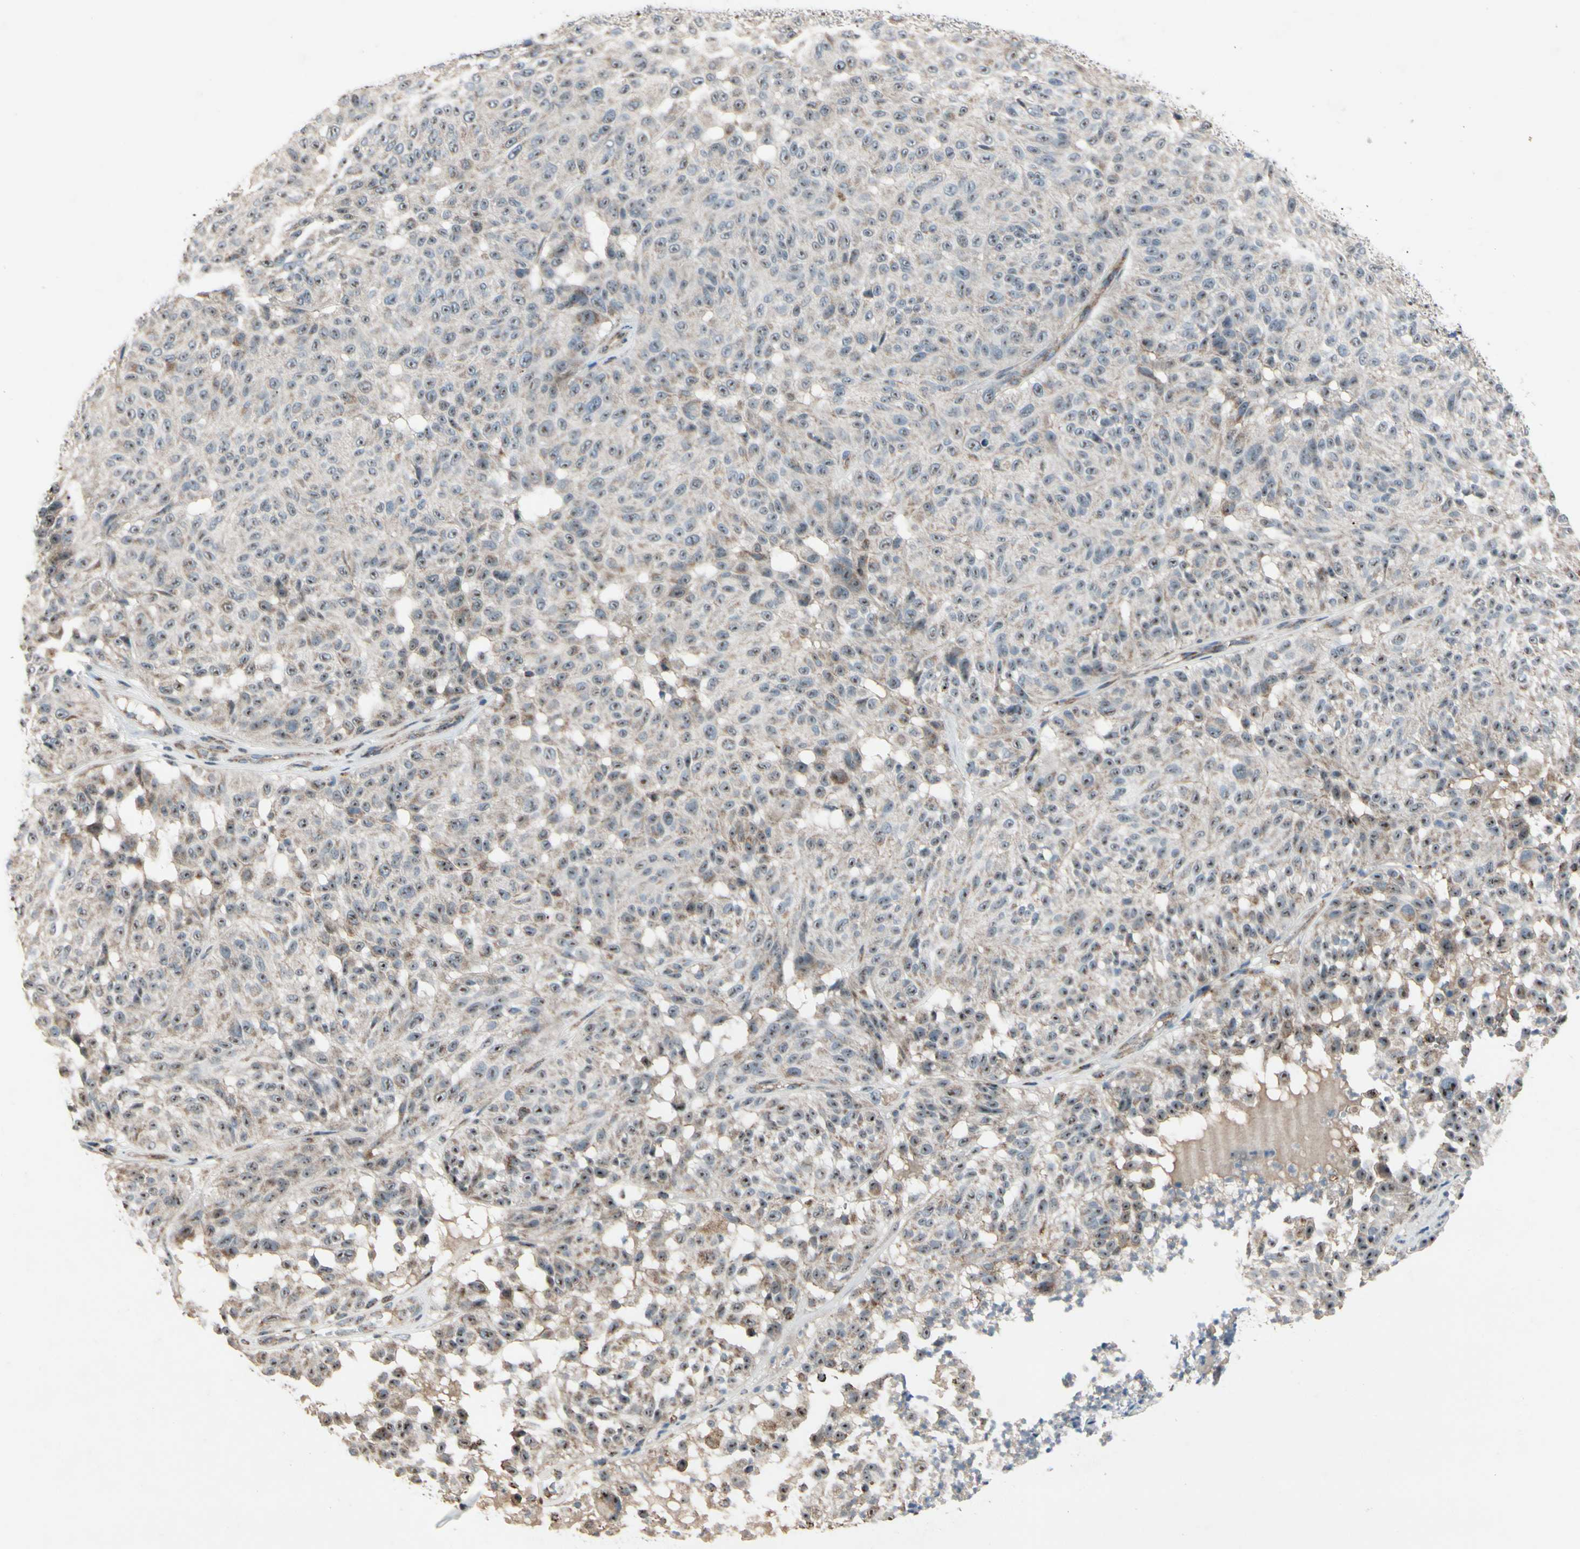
{"staining": {"intensity": "weak", "quantity": ">75%", "location": "cytoplasmic/membranous"}, "tissue": "melanoma", "cell_type": "Tumor cells", "image_type": "cancer", "snomed": [{"axis": "morphology", "description": "Malignant melanoma, NOS"}, {"axis": "topography", "description": "Skin"}], "caption": "The histopathology image demonstrates a brown stain indicating the presence of a protein in the cytoplasmic/membranous of tumor cells in malignant melanoma.", "gene": "CPT1A", "patient": {"sex": "female", "age": 46}}